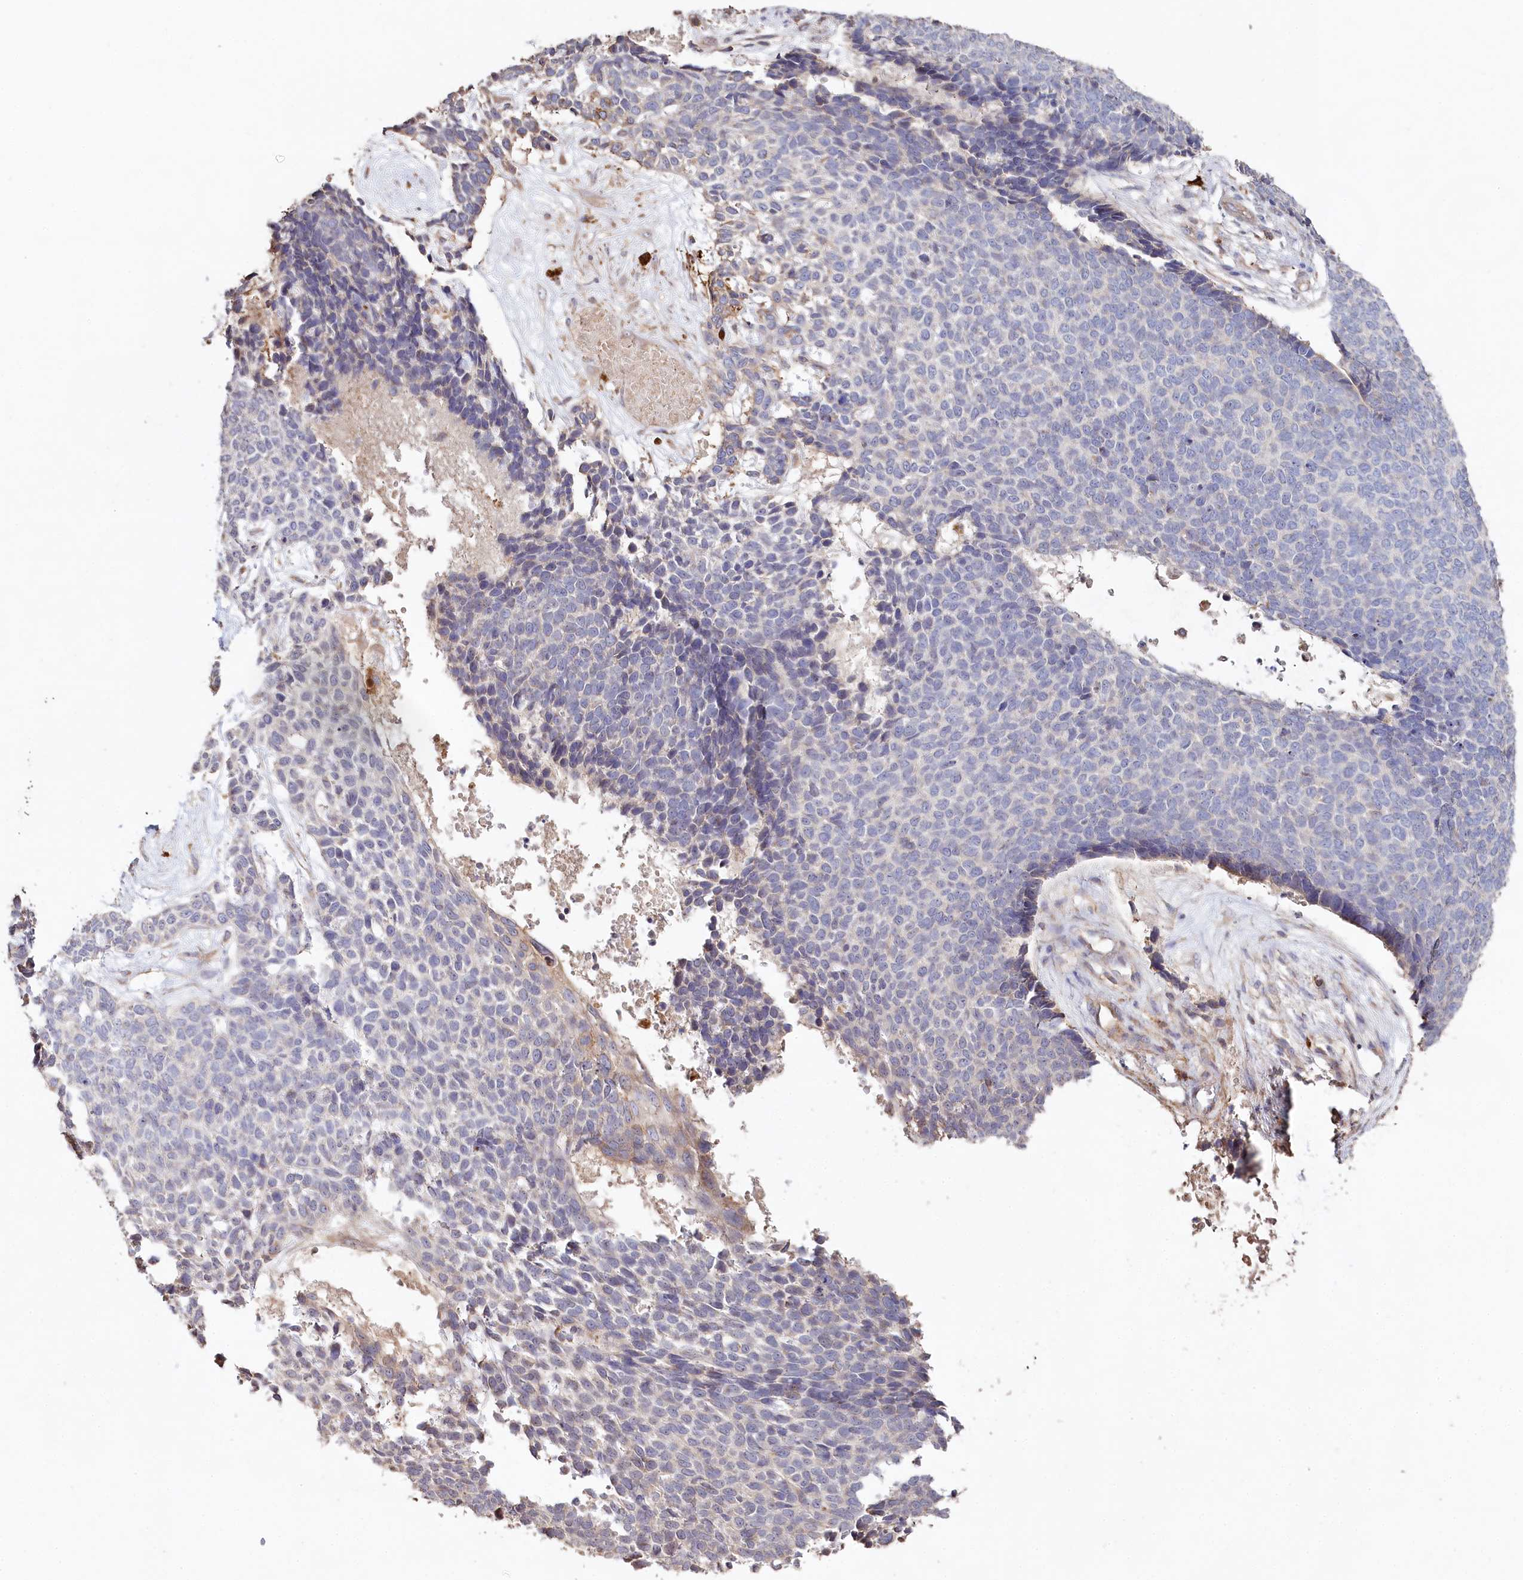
{"staining": {"intensity": "negative", "quantity": "none", "location": "none"}, "tissue": "skin cancer", "cell_type": "Tumor cells", "image_type": "cancer", "snomed": [{"axis": "morphology", "description": "Basal cell carcinoma"}, {"axis": "topography", "description": "Skin"}], "caption": "A micrograph of human skin cancer (basal cell carcinoma) is negative for staining in tumor cells.", "gene": "RBP5", "patient": {"sex": "female", "age": 84}}